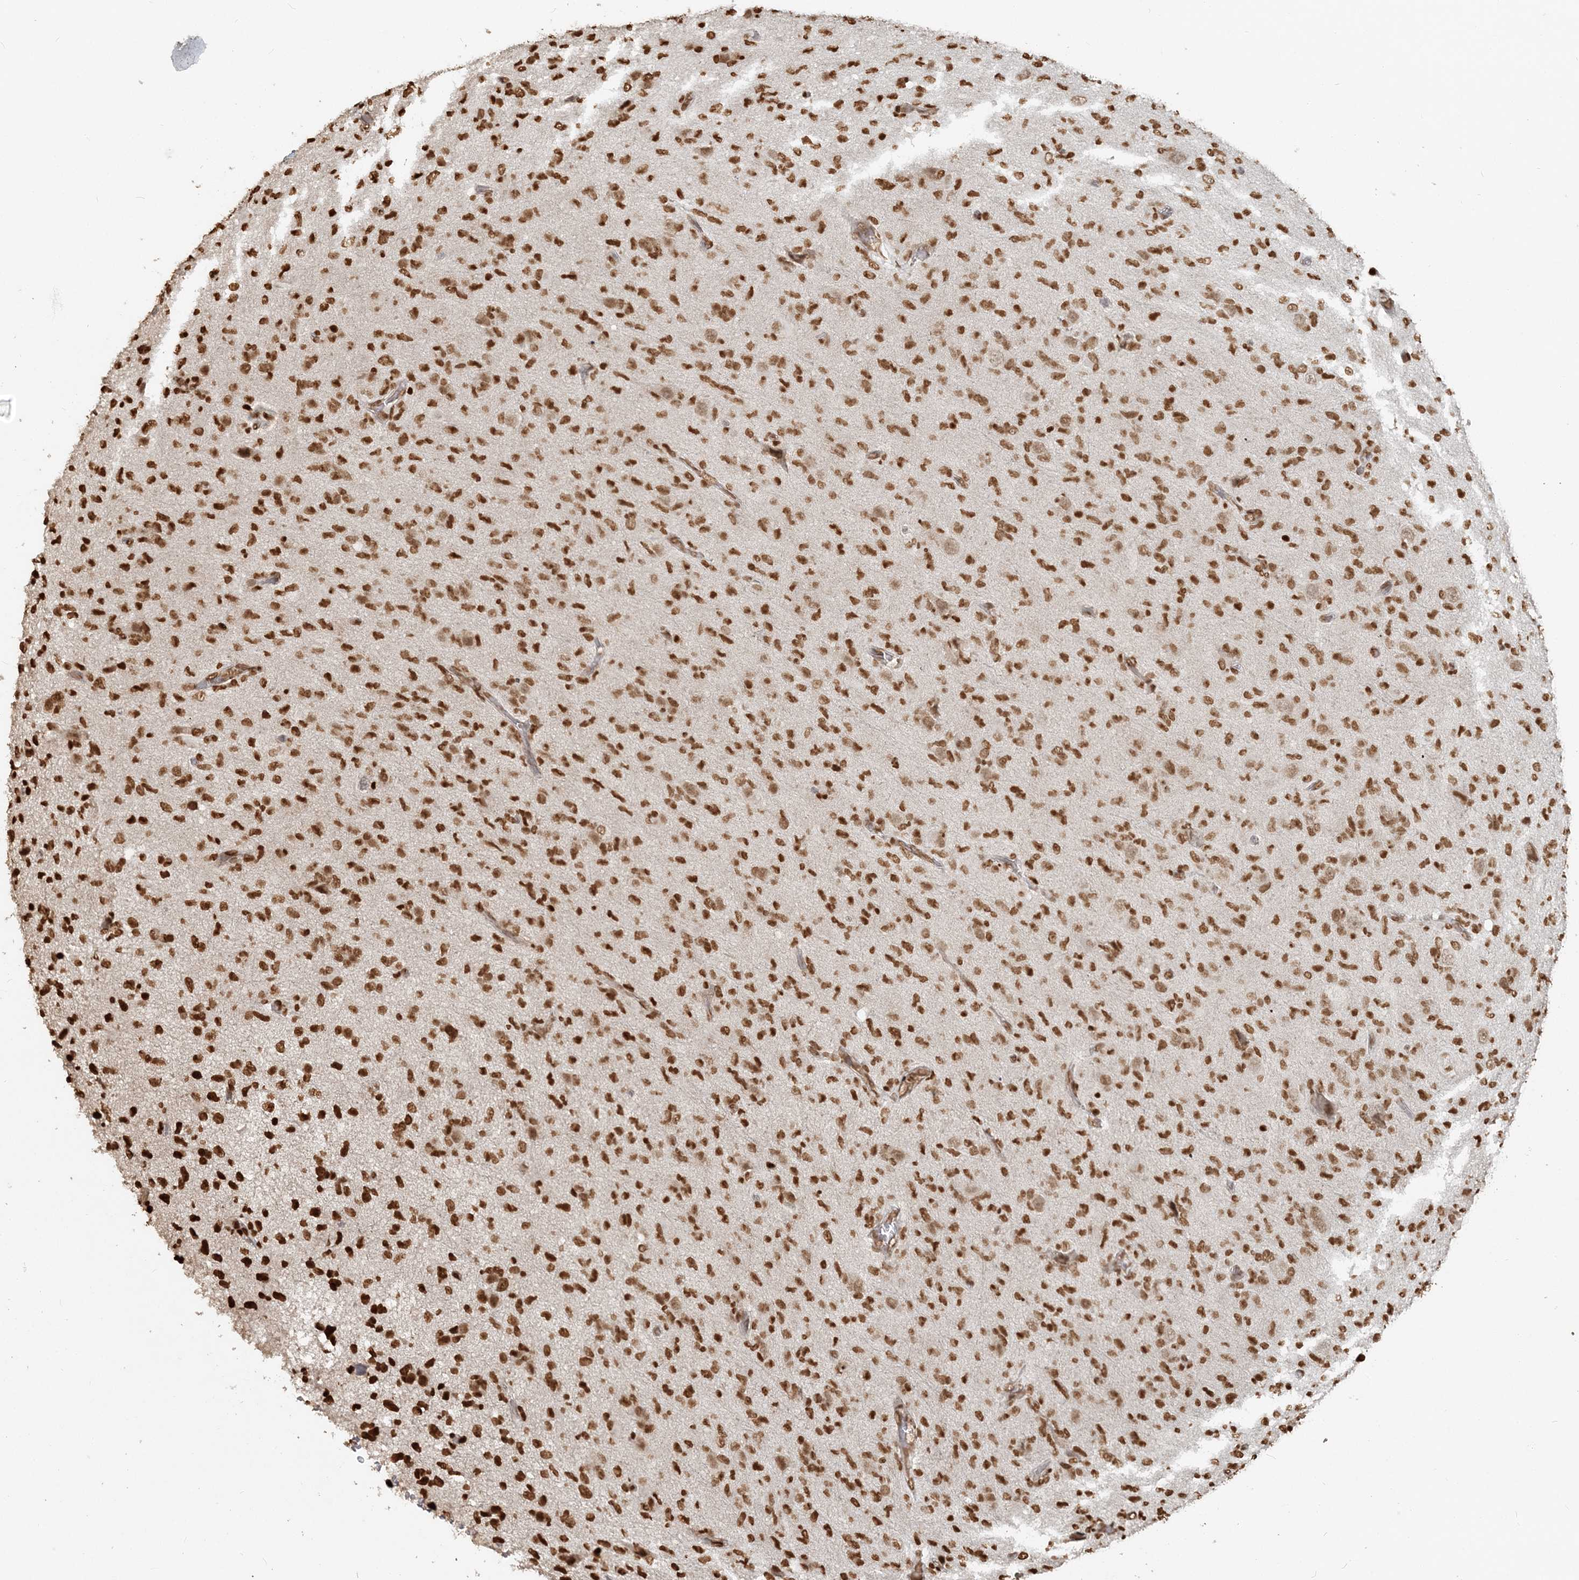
{"staining": {"intensity": "moderate", "quantity": ">75%", "location": "nuclear"}, "tissue": "glioma", "cell_type": "Tumor cells", "image_type": "cancer", "snomed": [{"axis": "morphology", "description": "Glioma, malignant, High grade"}, {"axis": "topography", "description": "Brain"}], "caption": "Immunohistochemical staining of human glioma demonstrates medium levels of moderate nuclear protein staining in approximately >75% of tumor cells.", "gene": "H3-3B", "patient": {"sex": "female", "age": 57}}